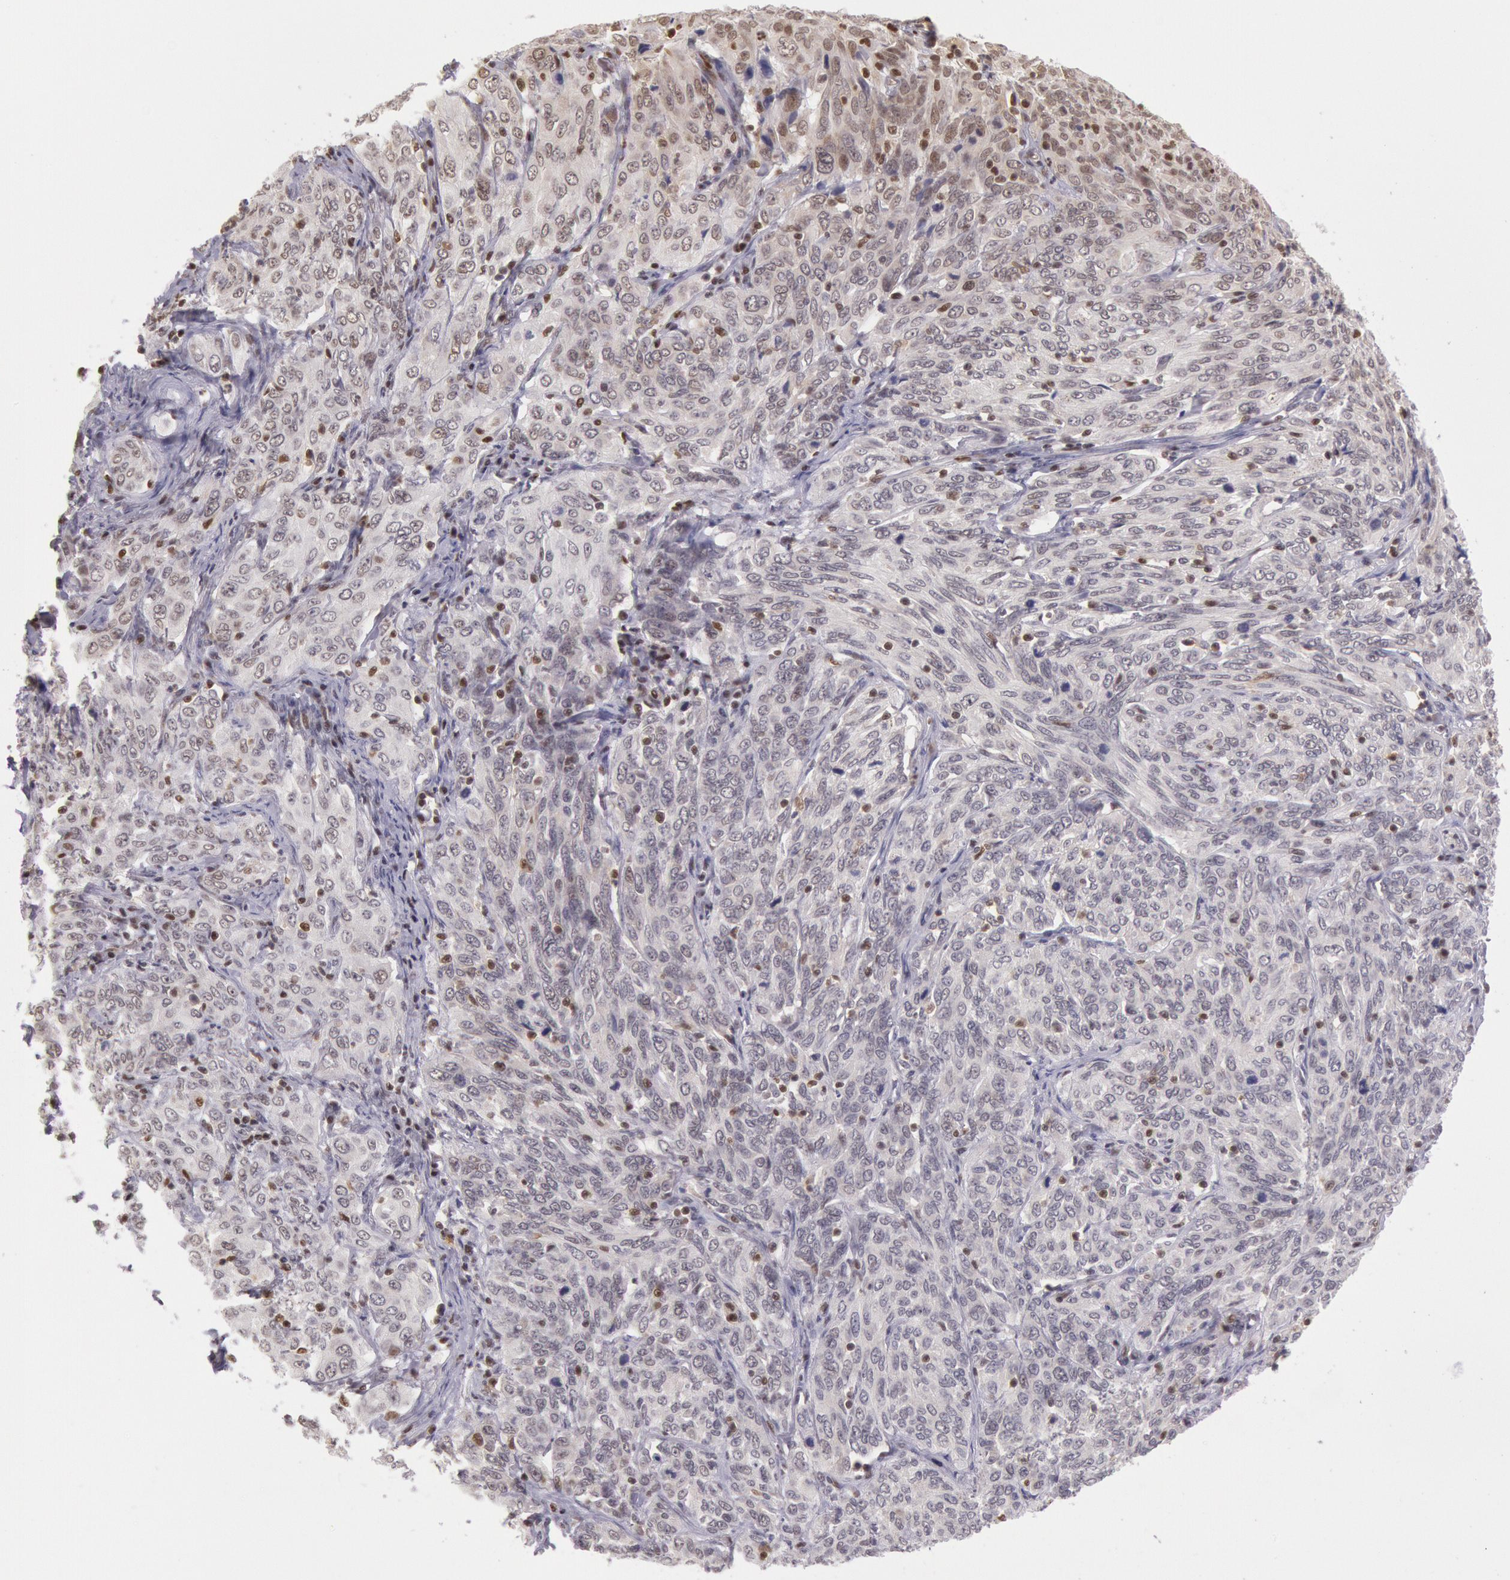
{"staining": {"intensity": "weak", "quantity": ">75%", "location": "nuclear"}, "tissue": "cervical cancer", "cell_type": "Tumor cells", "image_type": "cancer", "snomed": [{"axis": "morphology", "description": "Squamous cell carcinoma, NOS"}, {"axis": "topography", "description": "Cervix"}], "caption": "Weak nuclear expression is appreciated in about >75% of tumor cells in cervical cancer.", "gene": "ESS2", "patient": {"sex": "female", "age": 38}}